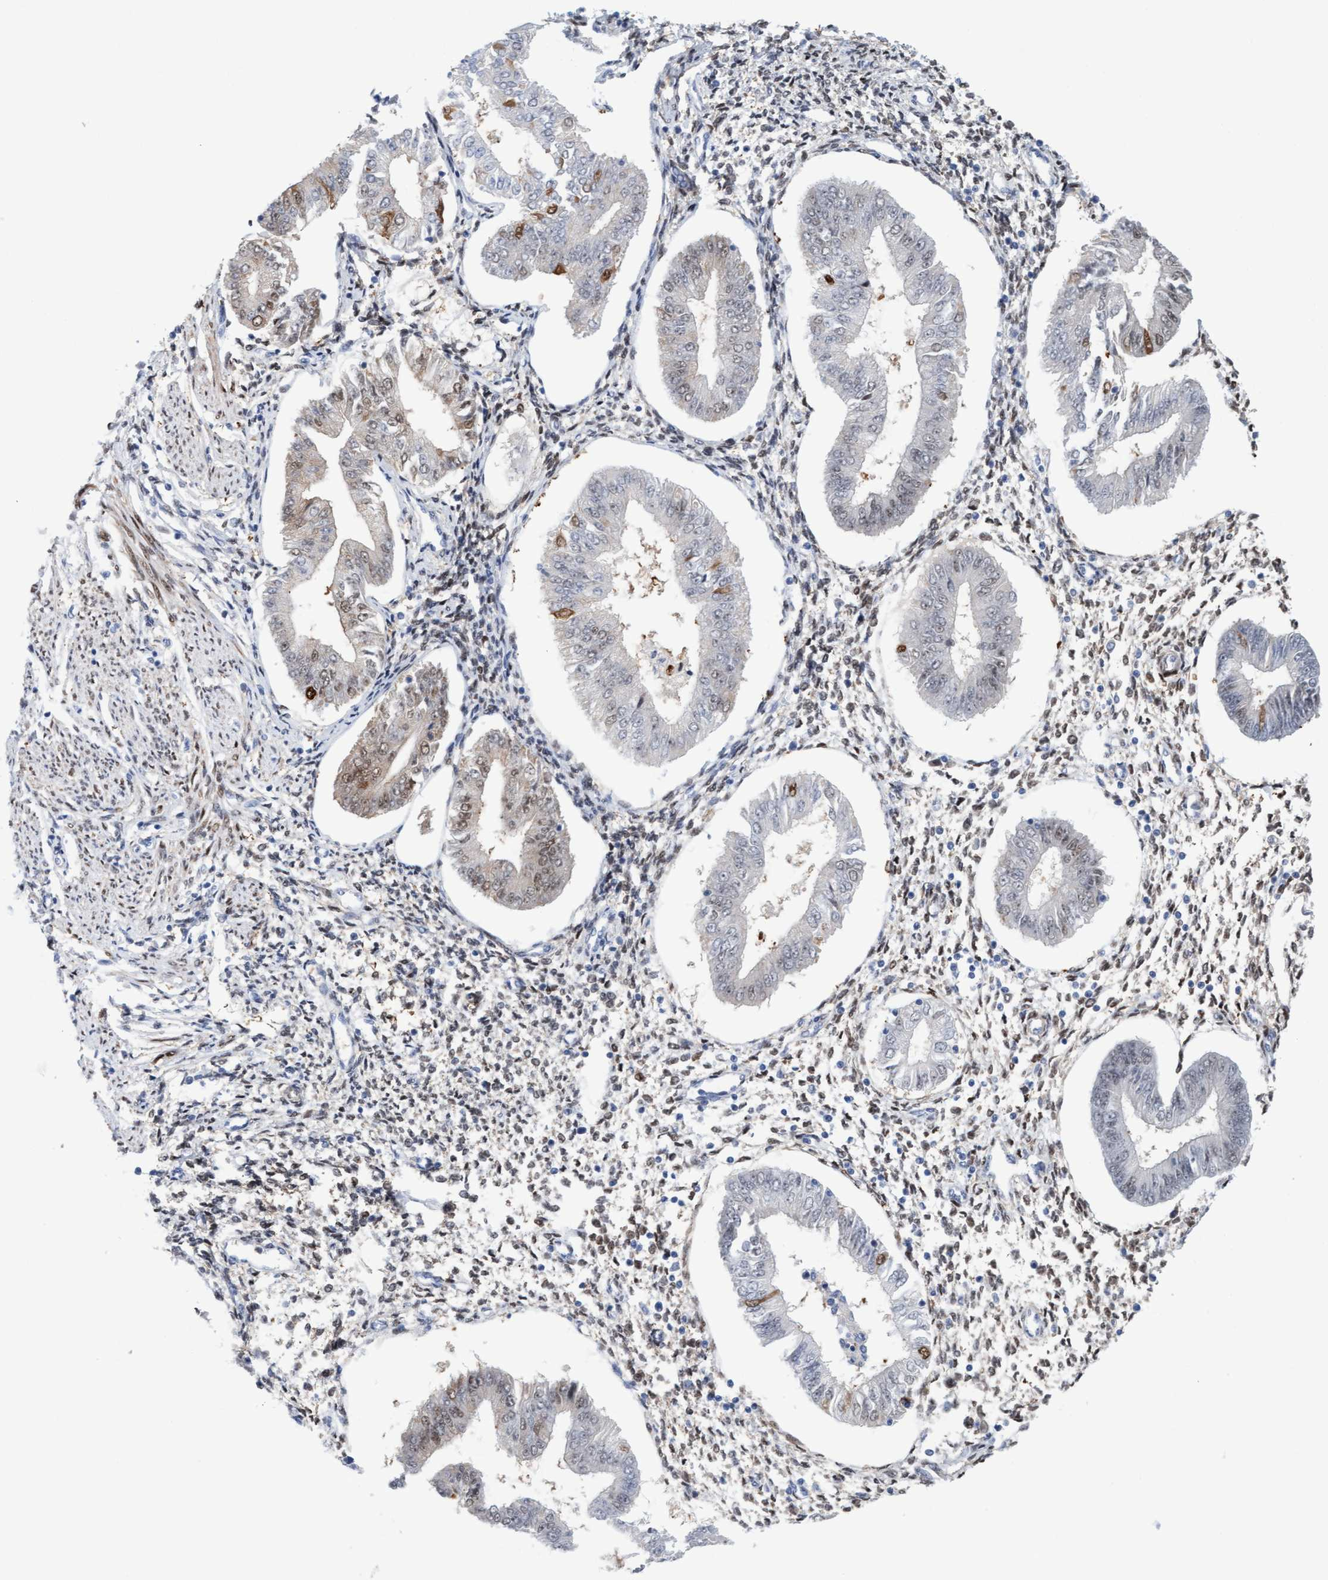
{"staining": {"intensity": "weak", "quantity": "<25%", "location": "nuclear"}, "tissue": "endometrium", "cell_type": "Cells in endometrial stroma", "image_type": "normal", "snomed": [{"axis": "morphology", "description": "Normal tissue, NOS"}, {"axis": "topography", "description": "Endometrium"}], "caption": "Immunohistochemistry histopathology image of benign human endometrium stained for a protein (brown), which demonstrates no staining in cells in endometrial stroma.", "gene": "PINX1", "patient": {"sex": "female", "age": 50}}